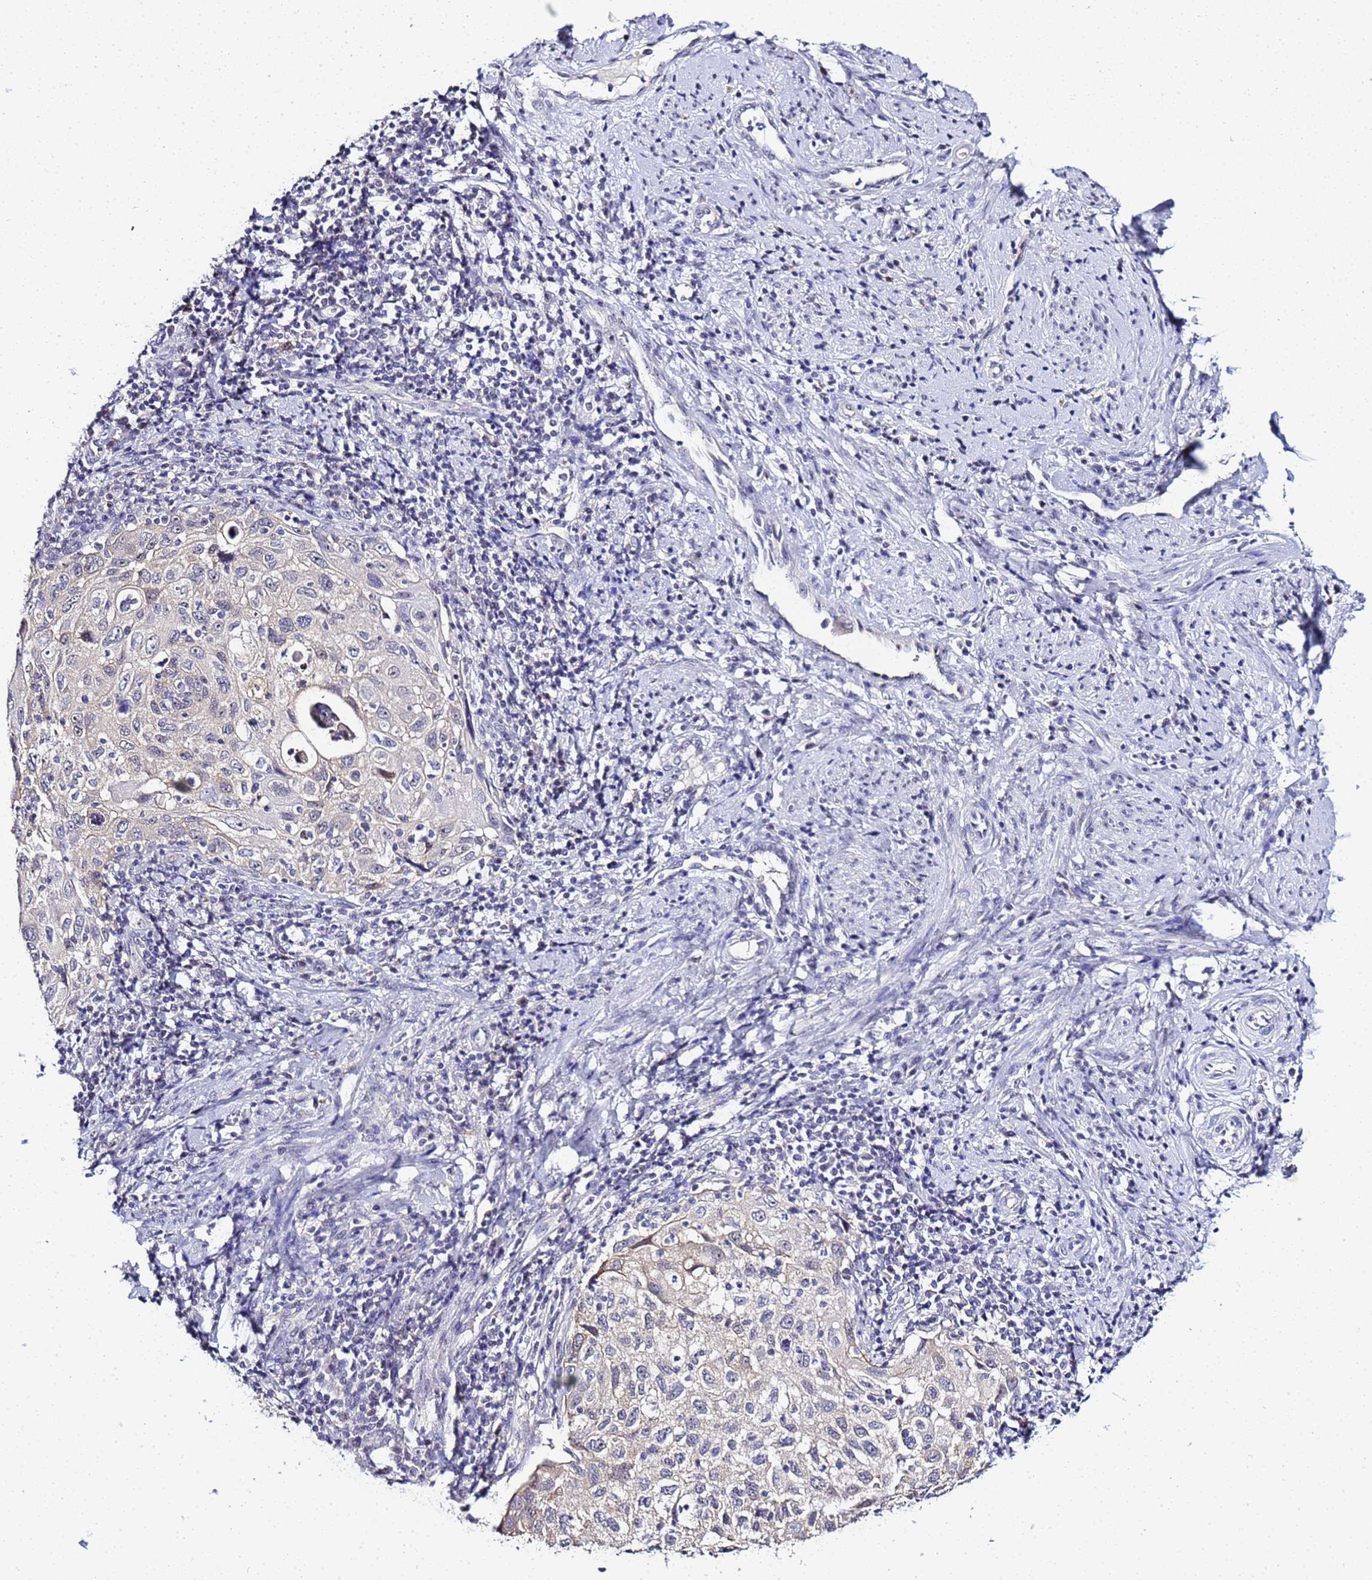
{"staining": {"intensity": "weak", "quantity": "<25%", "location": "nuclear"}, "tissue": "cervical cancer", "cell_type": "Tumor cells", "image_type": "cancer", "snomed": [{"axis": "morphology", "description": "Squamous cell carcinoma, NOS"}, {"axis": "topography", "description": "Cervix"}], "caption": "Micrograph shows no protein expression in tumor cells of cervical squamous cell carcinoma tissue. The staining was performed using DAB (3,3'-diaminobenzidine) to visualize the protein expression in brown, while the nuclei were stained in blue with hematoxylin (Magnification: 20x).", "gene": "ACTL6B", "patient": {"sex": "female", "age": 70}}